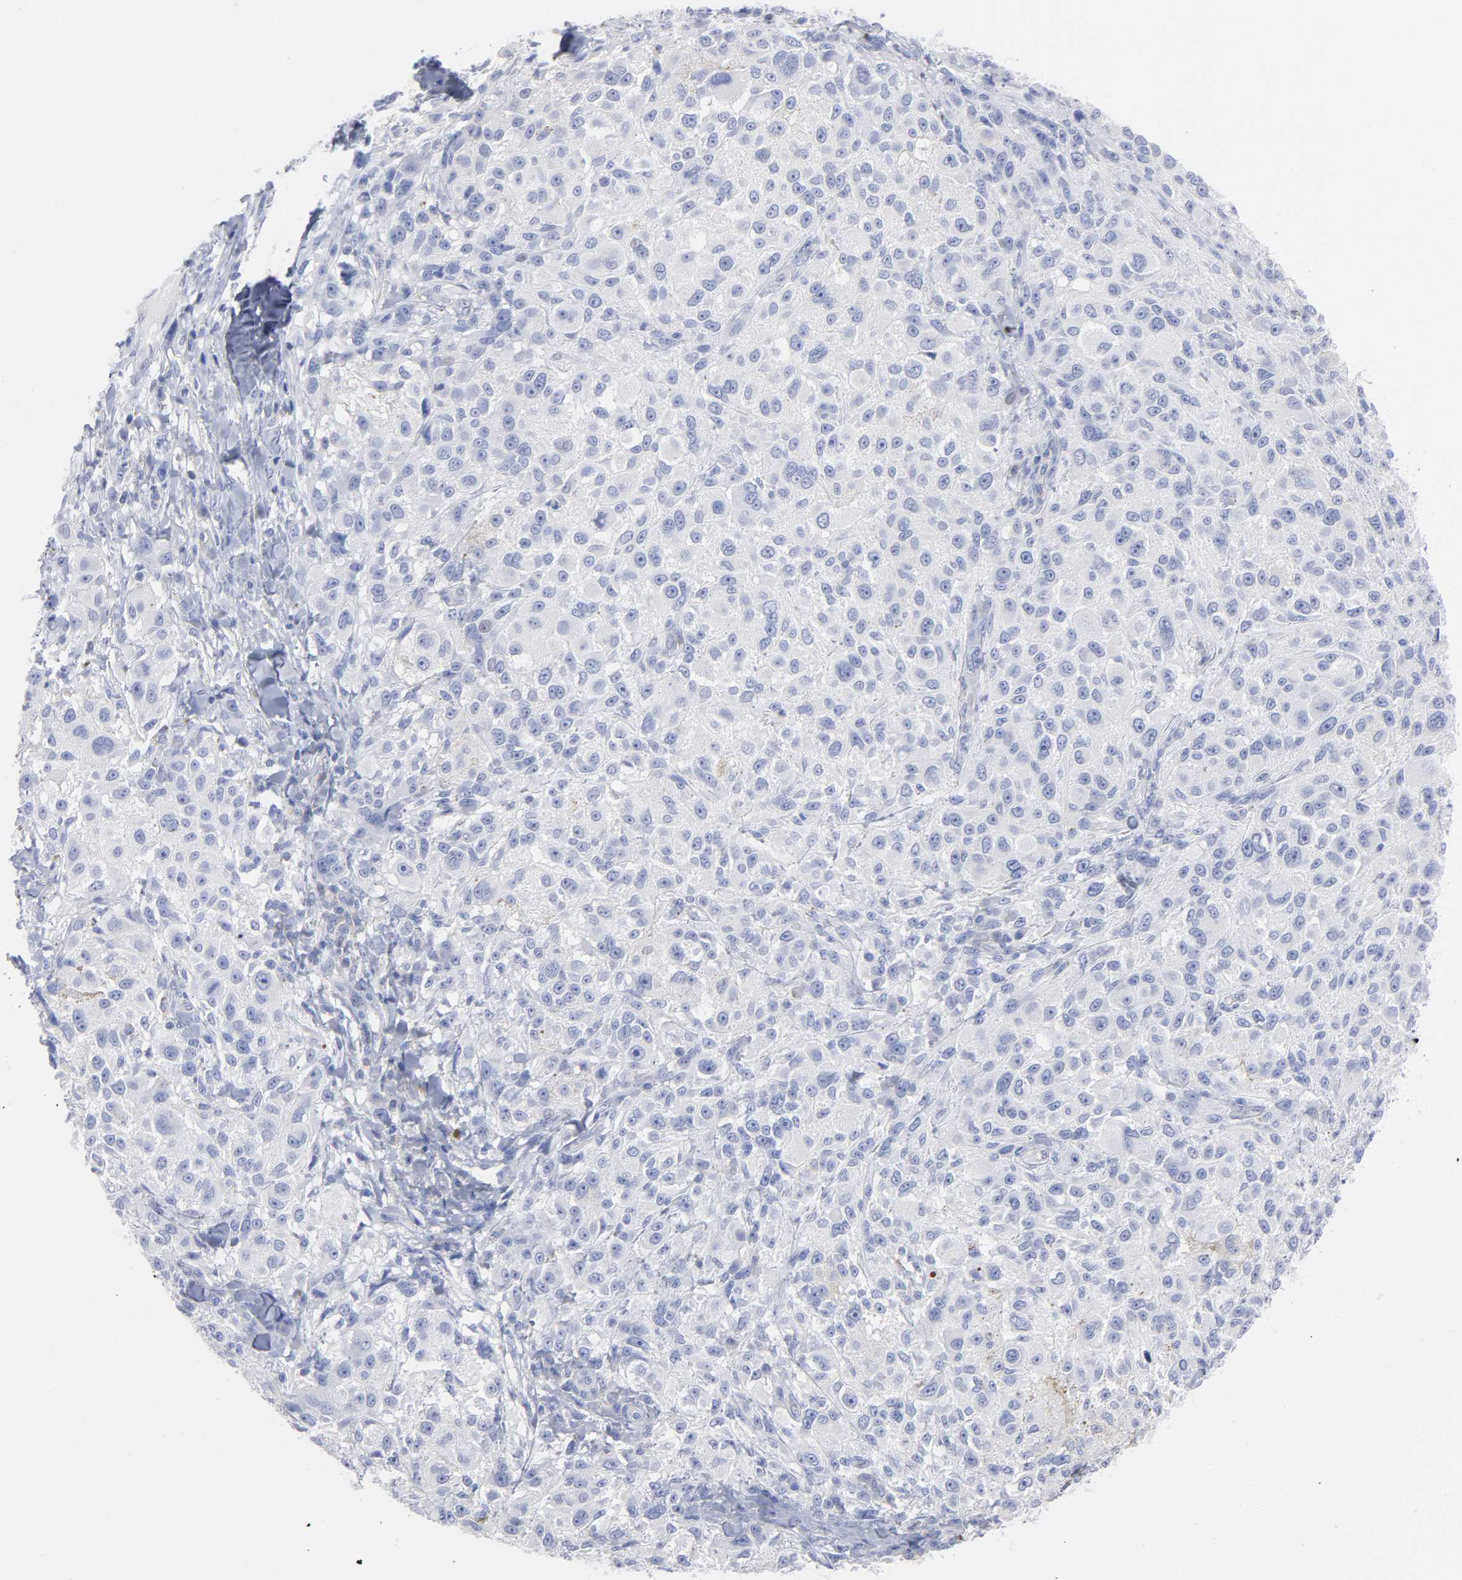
{"staining": {"intensity": "negative", "quantity": "none", "location": "none"}, "tissue": "melanoma", "cell_type": "Tumor cells", "image_type": "cancer", "snomed": [{"axis": "morphology", "description": "Necrosis, NOS"}, {"axis": "morphology", "description": "Malignant melanoma, NOS"}, {"axis": "topography", "description": "Skin"}], "caption": "Tumor cells are negative for protein expression in human melanoma. The staining was performed using DAB to visualize the protein expression in brown, while the nuclei were stained in blue with hematoxylin (Magnification: 20x).", "gene": "P2RY8", "patient": {"sex": "female", "age": 87}}